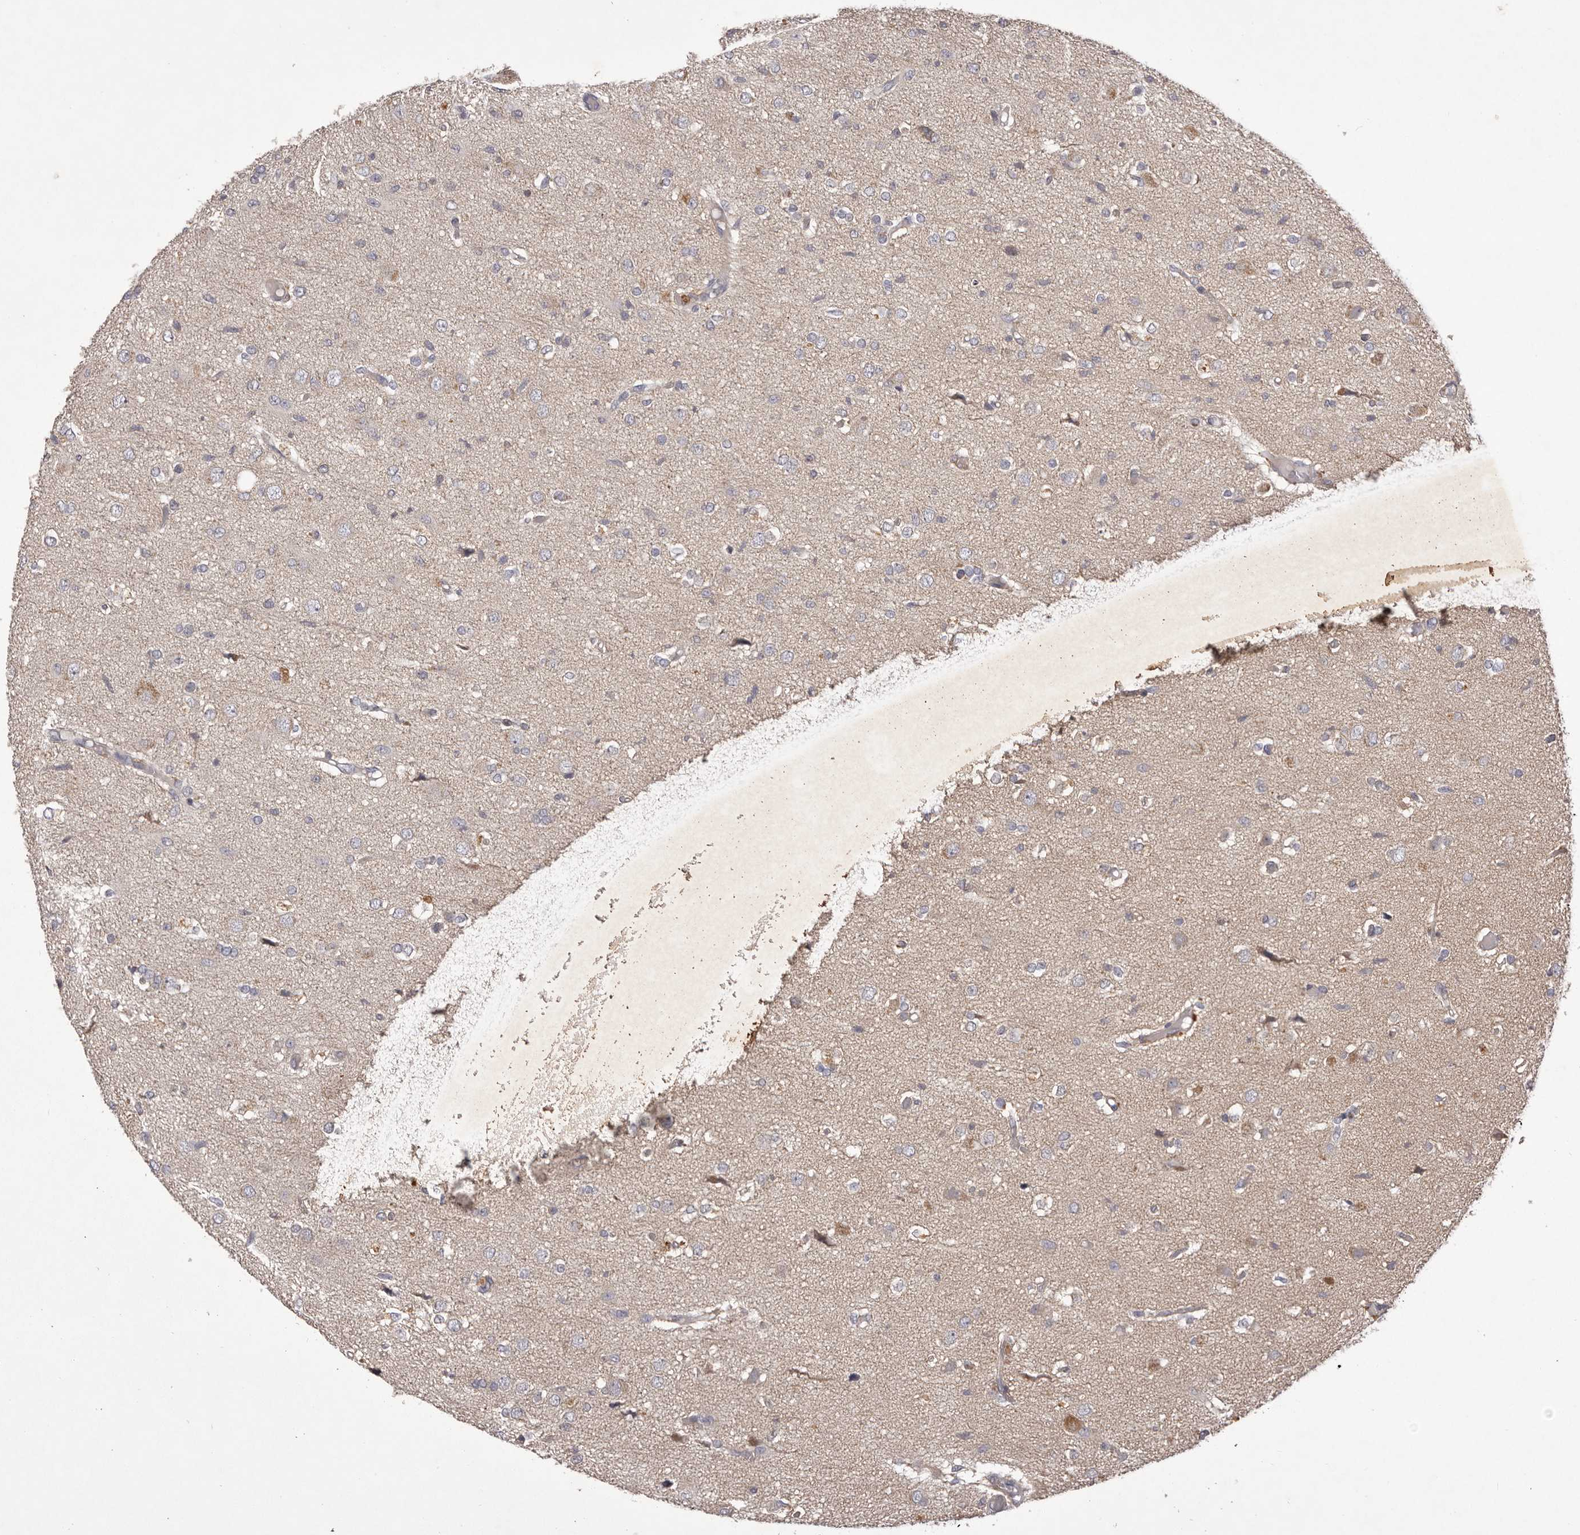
{"staining": {"intensity": "negative", "quantity": "none", "location": "none"}, "tissue": "glioma", "cell_type": "Tumor cells", "image_type": "cancer", "snomed": [{"axis": "morphology", "description": "Glioma, malignant, High grade"}, {"axis": "topography", "description": "Brain"}], "caption": "Histopathology image shows no significant protein positivity in tumor cells of glioma.", "gene": "PNRC1", "patient": {"sex": "female", "age": 59}}